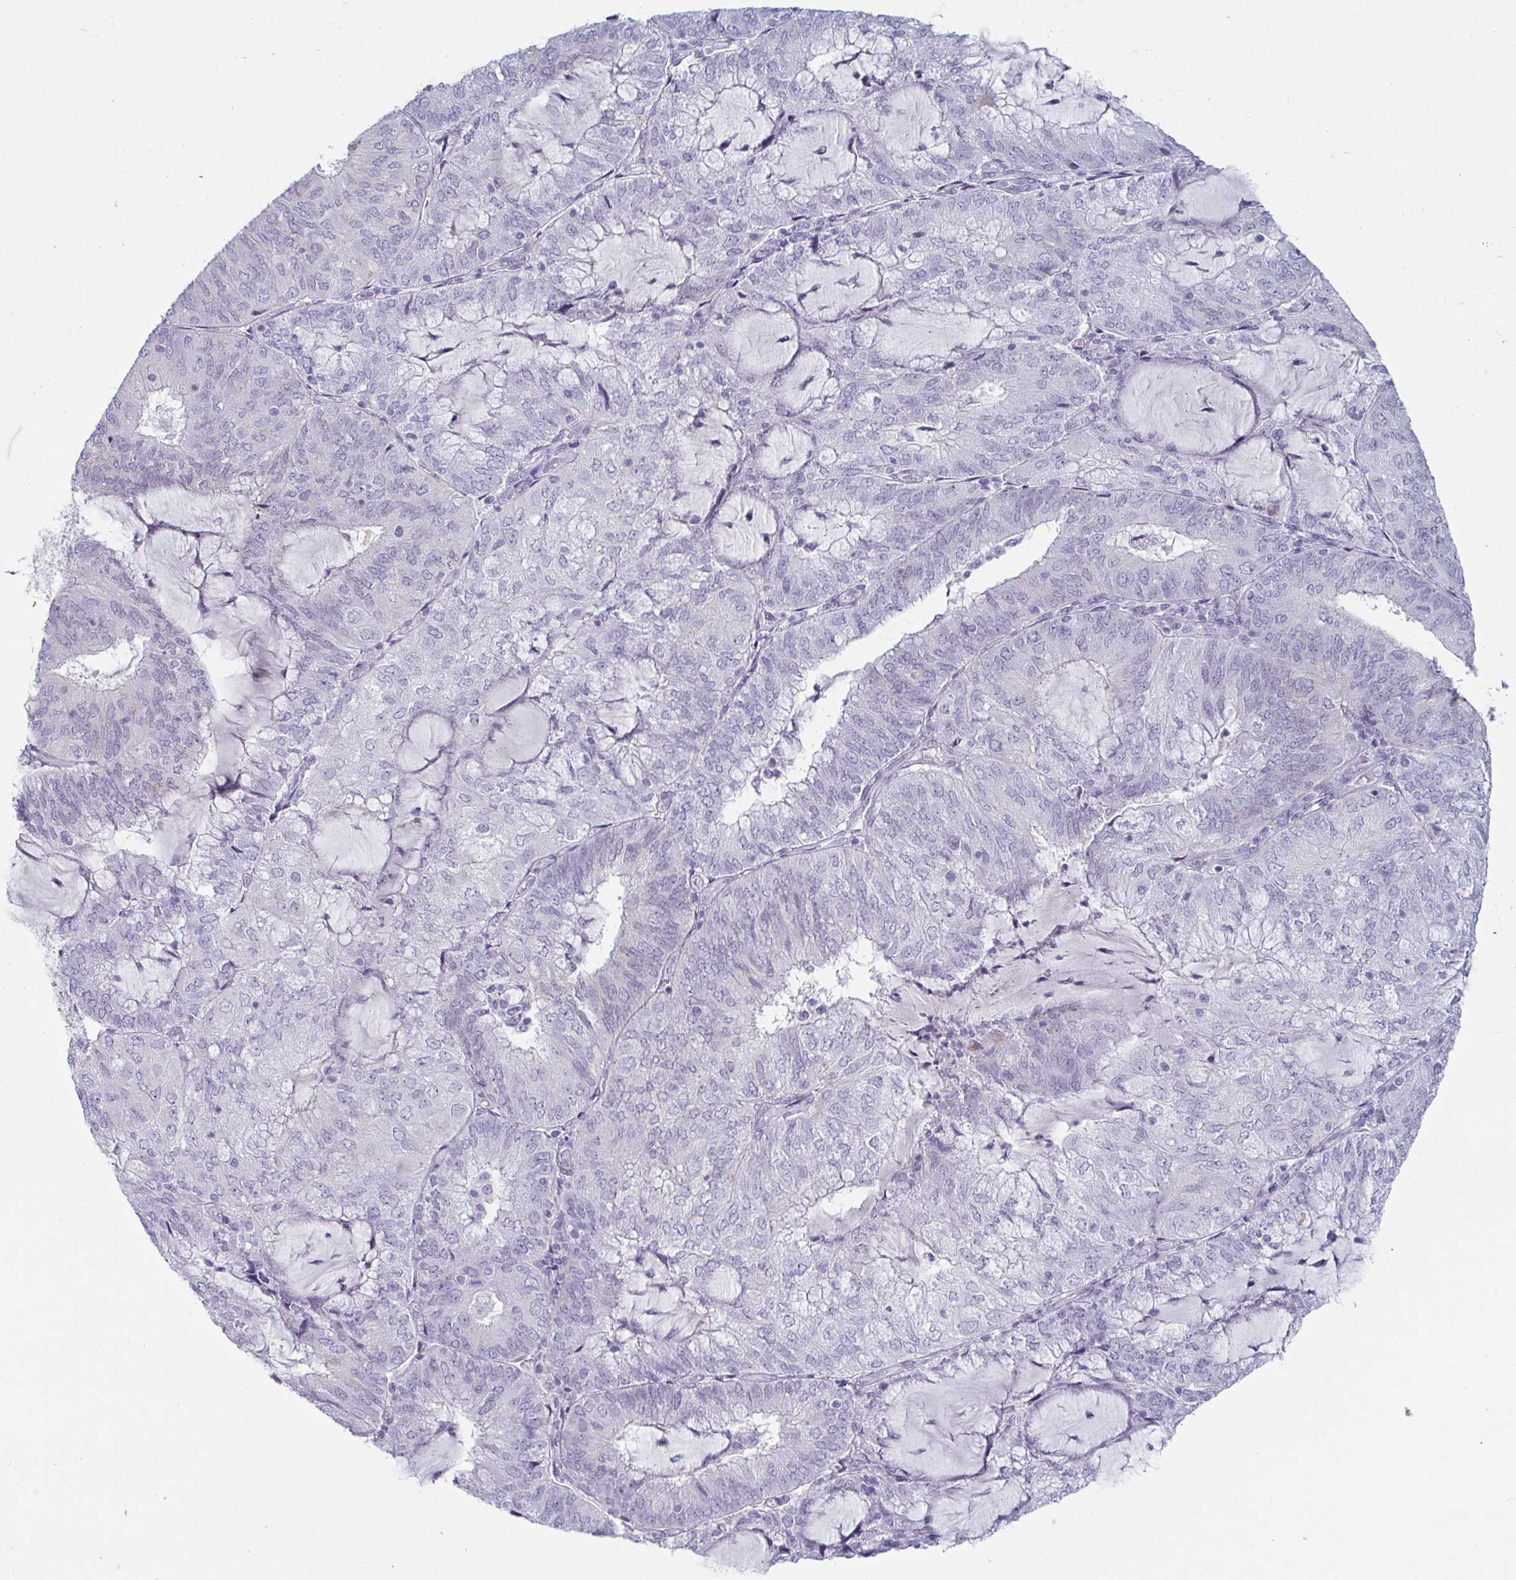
{"staining": {"intensity": "negative", "quantity": "none", "location": "none"}, "tissue": "endometrial cancer", "cell_type": "Tumor cells", "image_type": "cancer", "snomed": [{"axis": "morphology", "description": "Adenocarcinoma, NOS"}, {"axis": "topography", "description": "Endometrium"}], "caption": "This is an immunohistochemistry photomicrograph of human endometrial cancer. There is no staining in tumor cells.", "gene": "VSIG10L", "patient": {"sex": "female", "age": 81}}